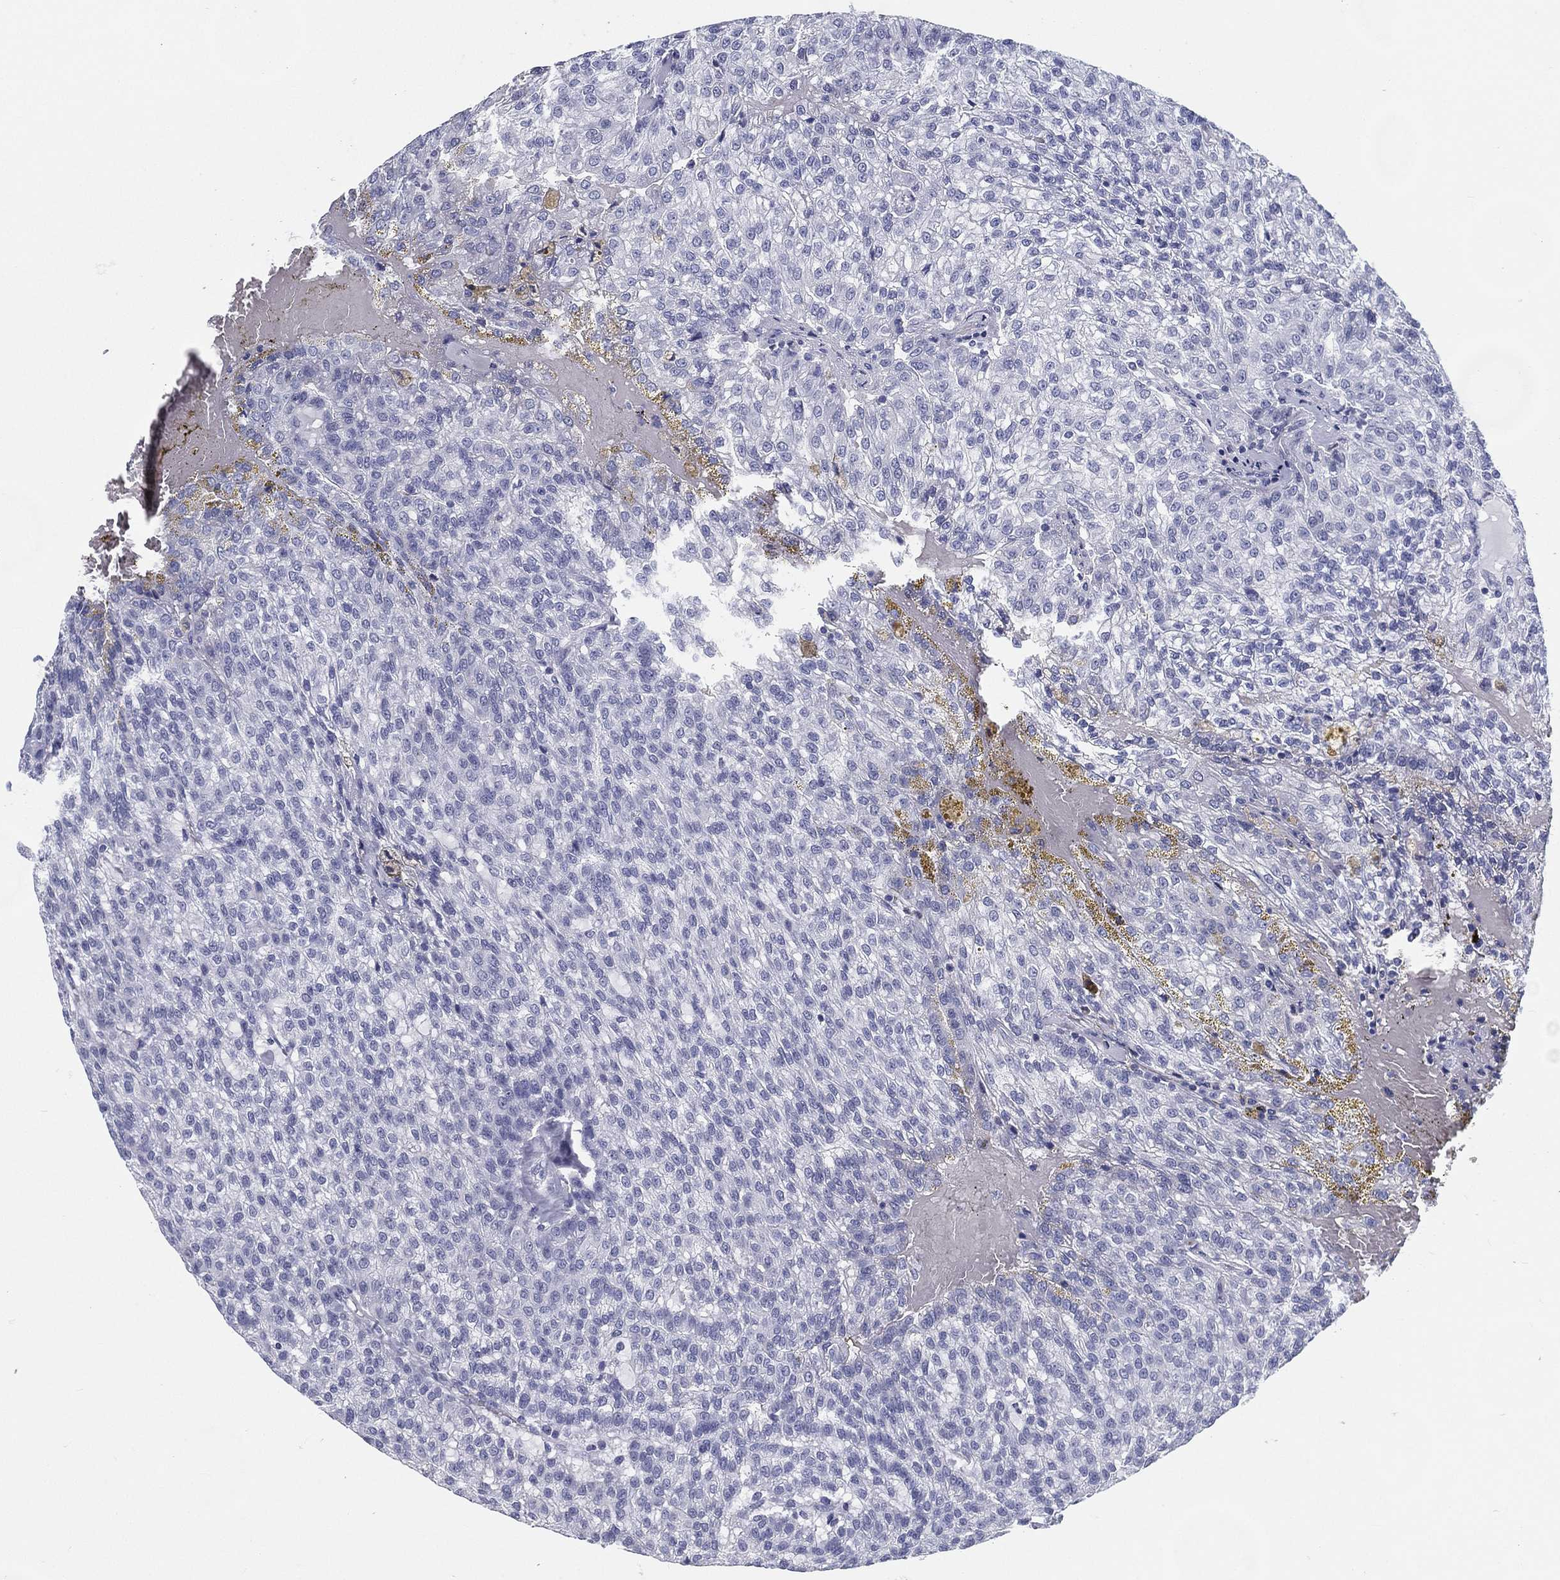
{"staining": {"intensity": "negative", "quantity": "none", "location": "none"}, "tissue": "renal cancer", "cell_type": "Tumor cells", "image_type": "cancer", "snomed": [{"axis": "morphology", "description": "Adenocarcinoma, NOS"}, {"axis": "topography", "description": "Kidney"}], "caption": "Histopathology image shows no significant protein expression in tumor cells of renal cancer (adenocarcinoma).", "gene": "ATP1B2", "patient": {"sex": "male", "age": 63}}